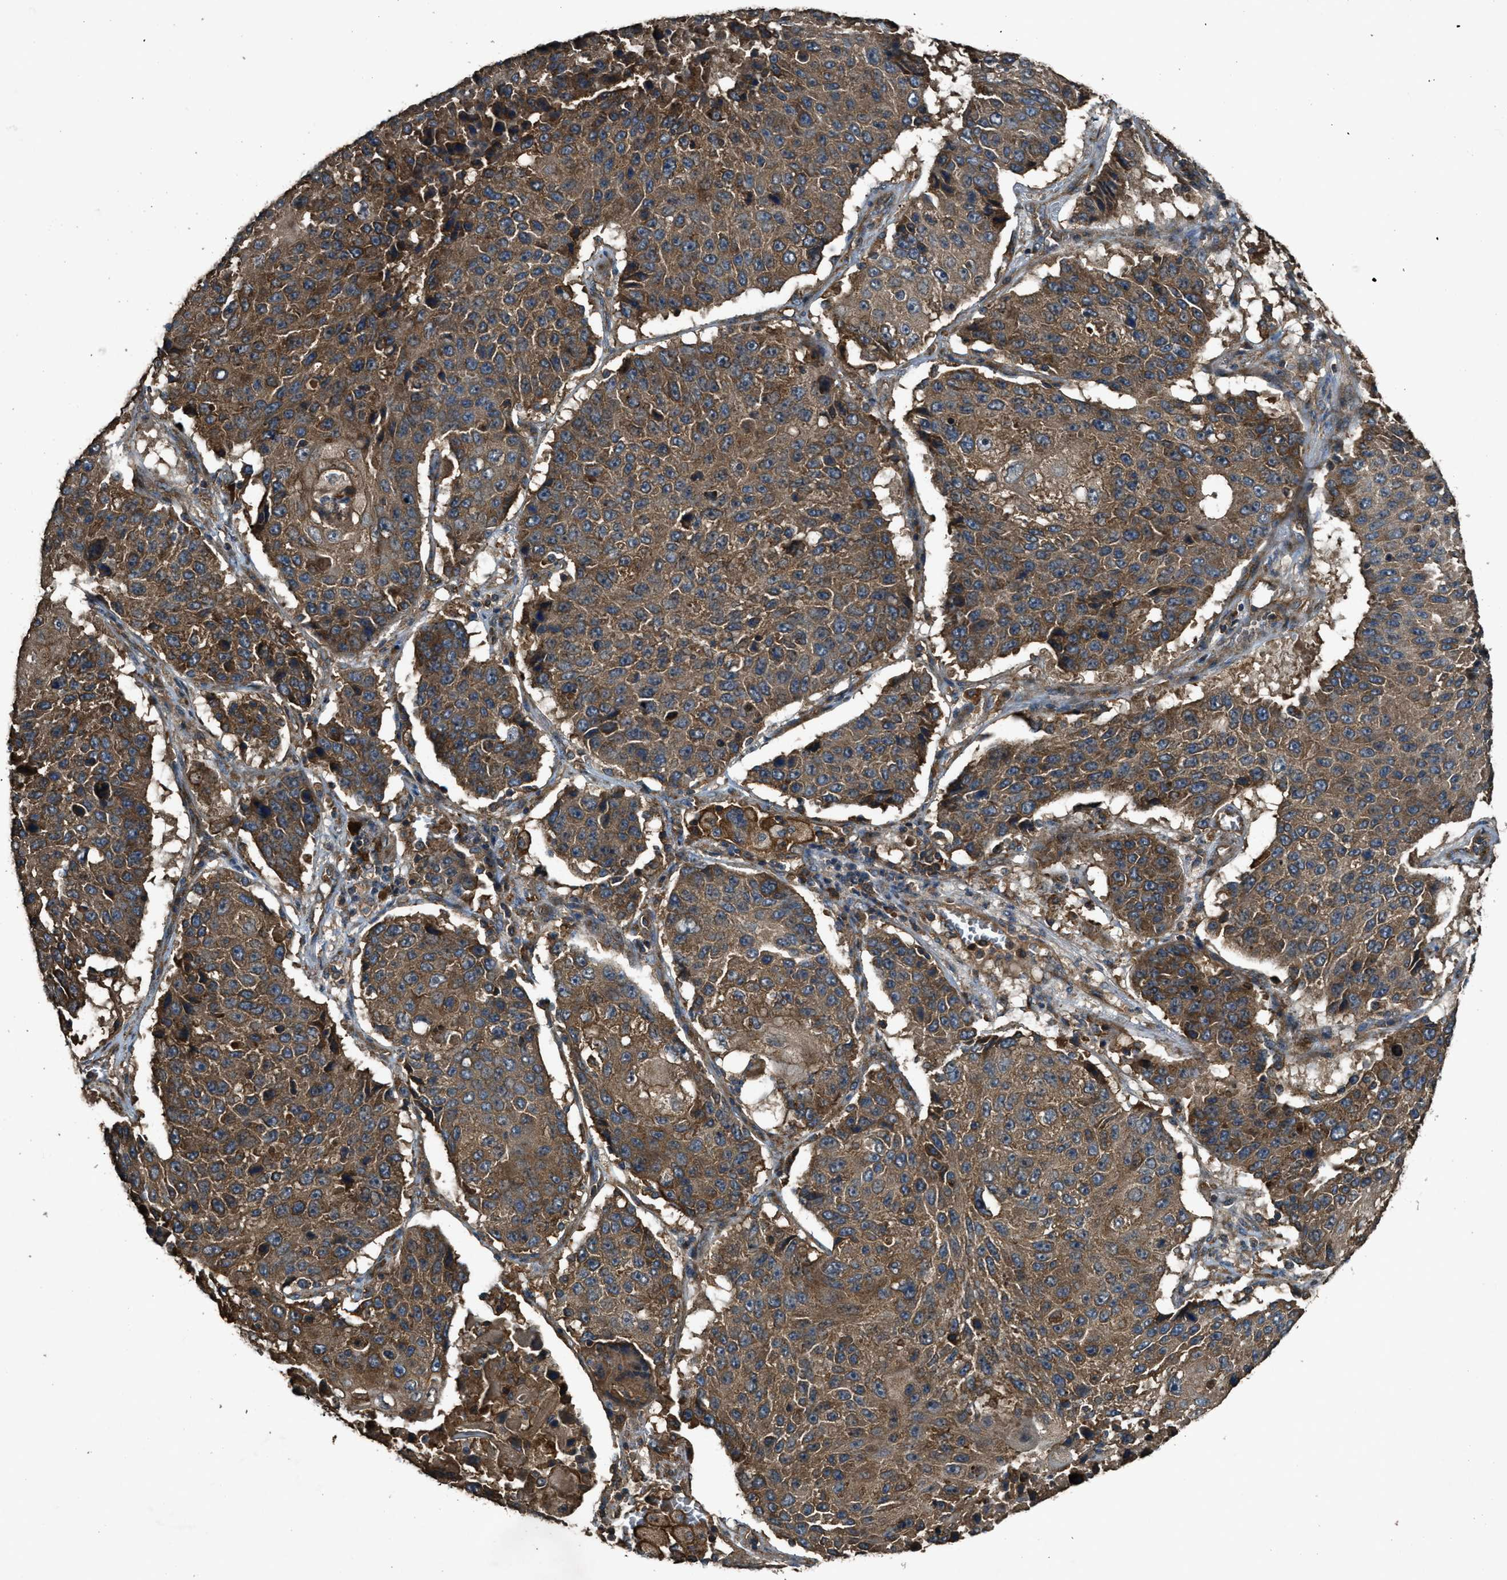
{"staining": {"intensity": "moderate", "quantity": ">75%", "location": "cytoplasmic/membranous"}, "tissue": "lung cancer", "cell_type": "Tumor cells", "image_type": "cancer", "snomed": [{"axis": "morphology", "description": "Squamous cell carcinoma, NOS"}, {"axis": "topography", "description": "Lung"}], "caption": "IHC photomicrograph of neoplastic tissue: lung cancer stained using immunohistochemistry (IHC) demonstrates medium levels of moderate protein expression localized specifically in the cytoplasmic/membranous of tumor cells, appearing as a cytoplasmic/membranous brown color.", "gene": "MAP3K8", "patient": {"sex": "male", "age": 61}}